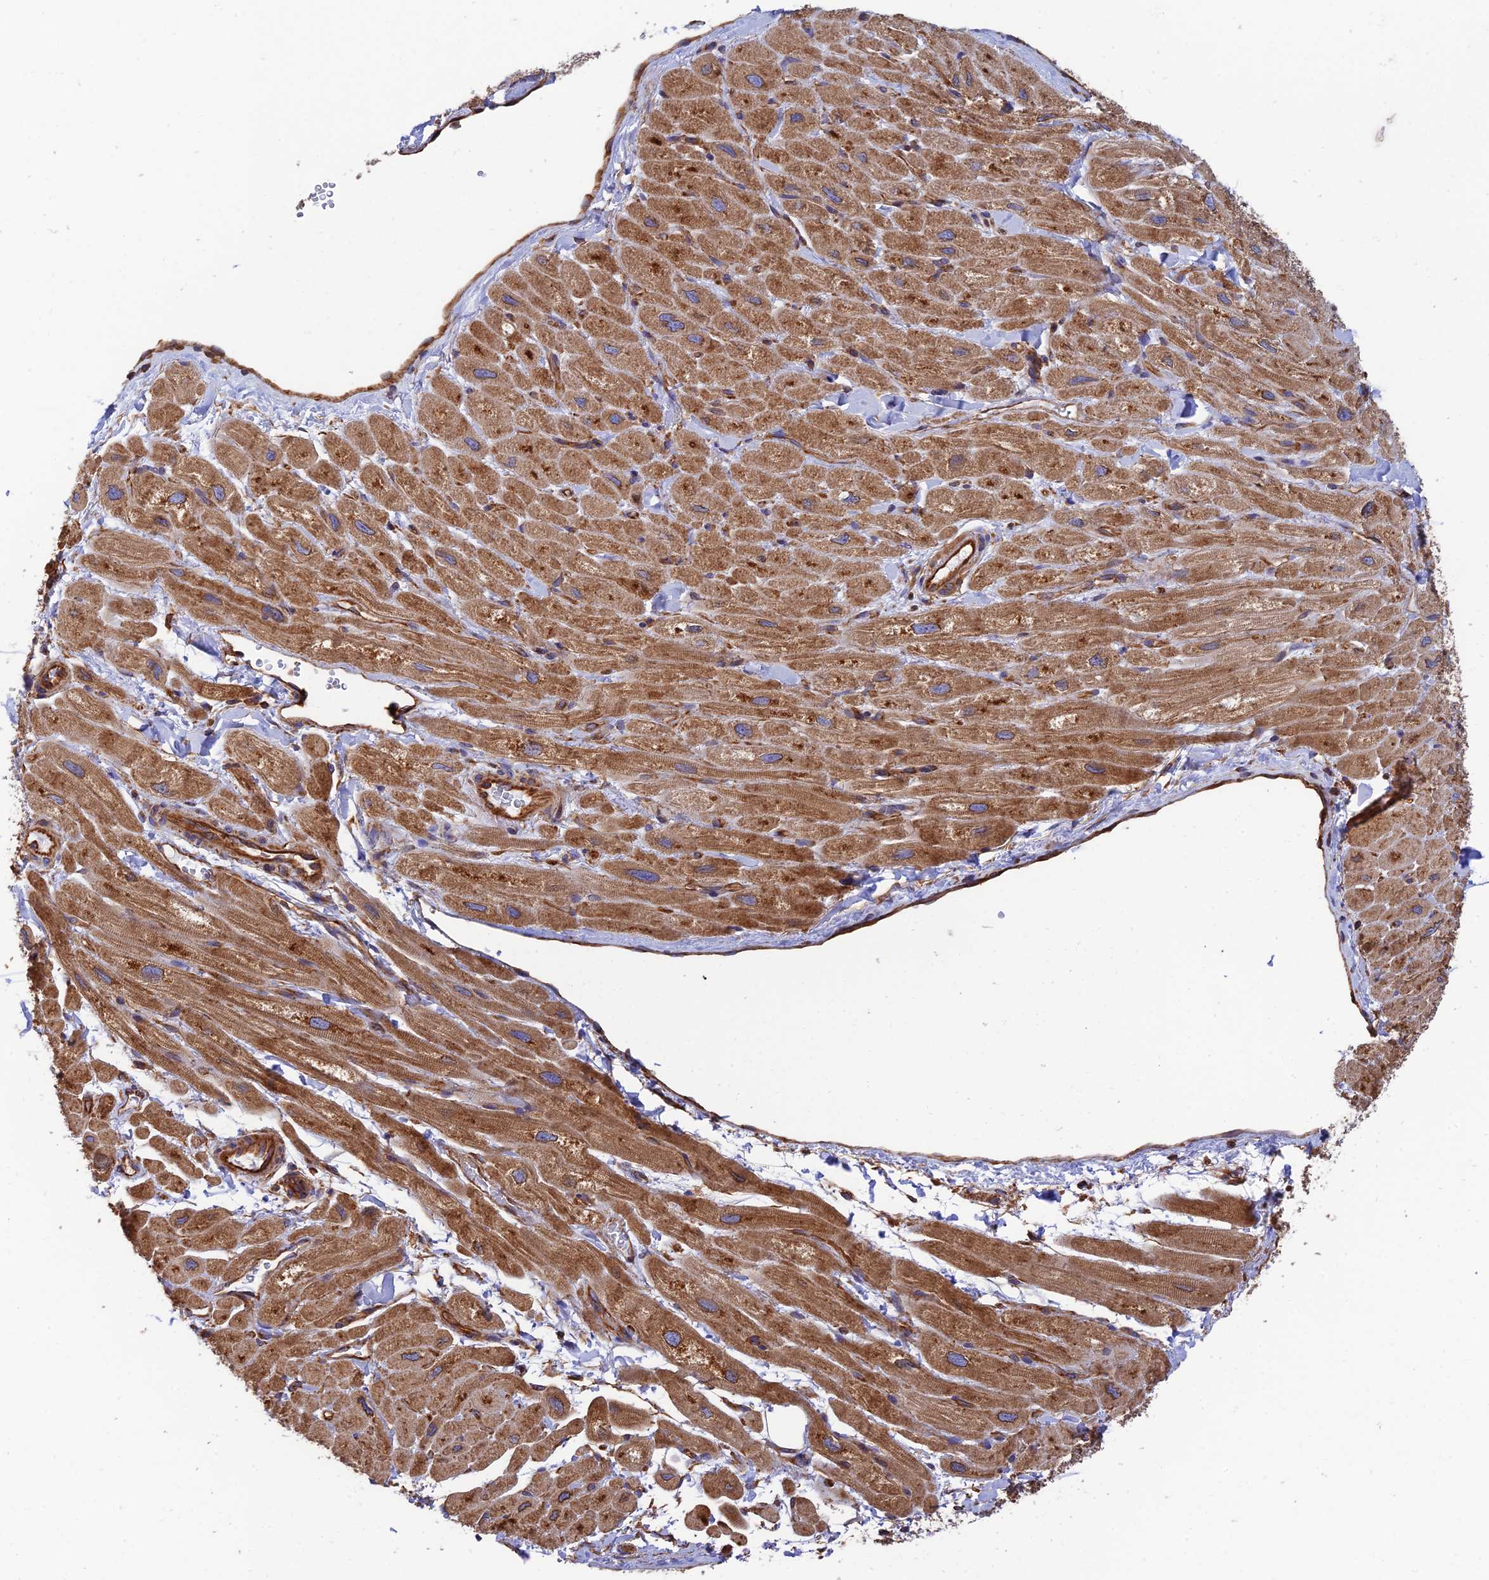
{"staining": {"intensity": "moderate", "quantity": "25%-75%", "location": "cytoplasmic/membranous"}, "tissue": "heart muscle", "cell_type": "Cardiomyocytes", "image_type": "normal", "snomed": [{"axis": "morphology", "description": "Normal tissue, NOS"}, {"axis": "topography", "description": "Heart"}], "caption": "Heart muscle stained for a protein displays moderate cytoplasmic/membranous positivity in cardiomyocytes.", "gene": "DCTN2", "patient": {"sex": "male", "age": 65}}